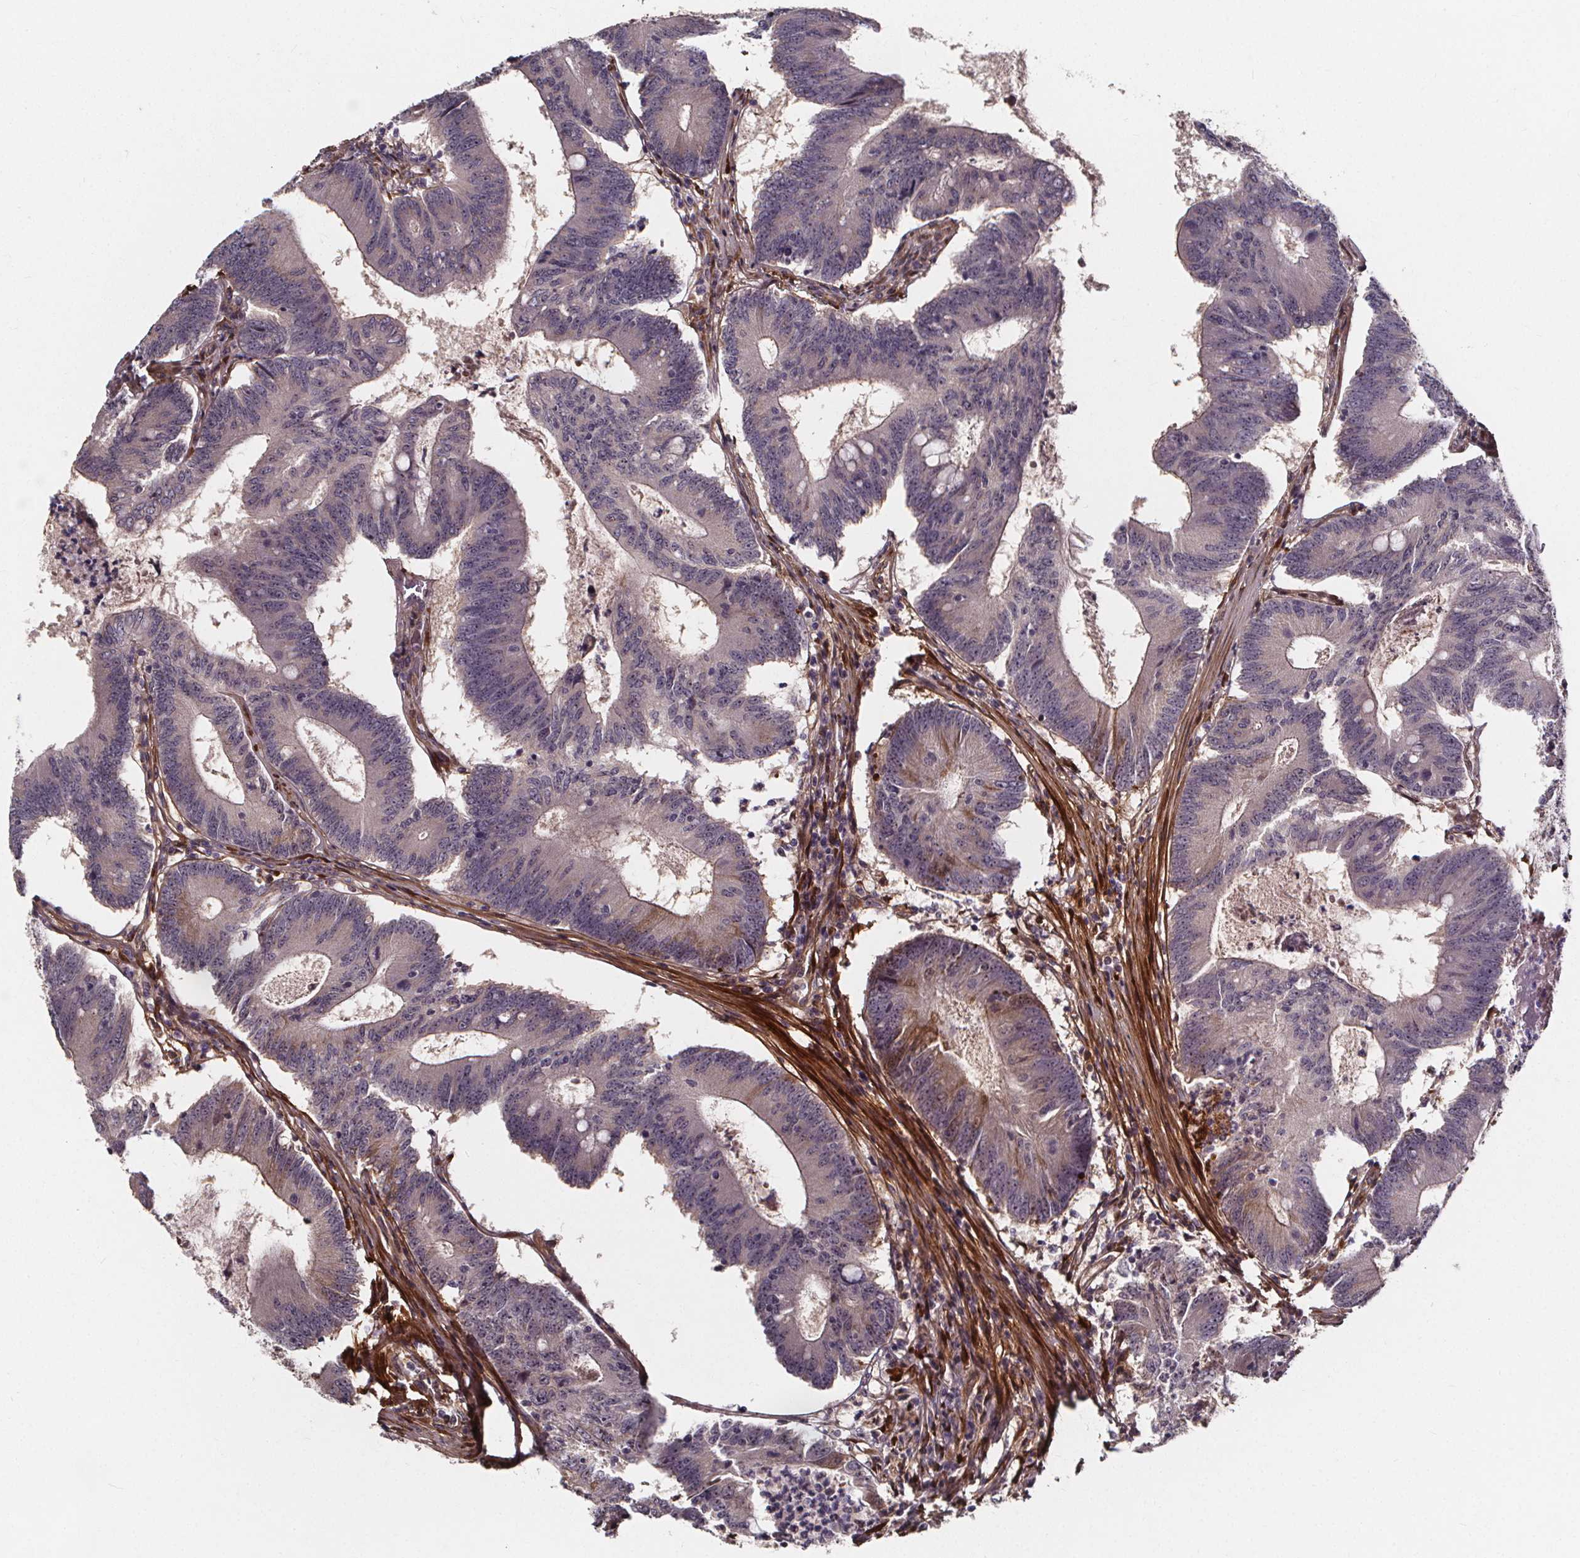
{"staining": {"intensity": "negative", "quantity": "none", "location": "none"}, "tissue": "colorectal cancer", "cell_type": "Tumor cells", "image_type": "cancer", "snomed": [{"axis": "morphology", "description": "Adenocarcinoma, NOS"}, {"axis": "topography", "description": "Colon"}], "caption": "IHC photomicrograph of neoplastic tissue: human colorectal cancer stained with DAB shows no significant protein expression in tumor cells.", "gene": "AEBP1", "patient": {"sex": "female", "age": 70}}